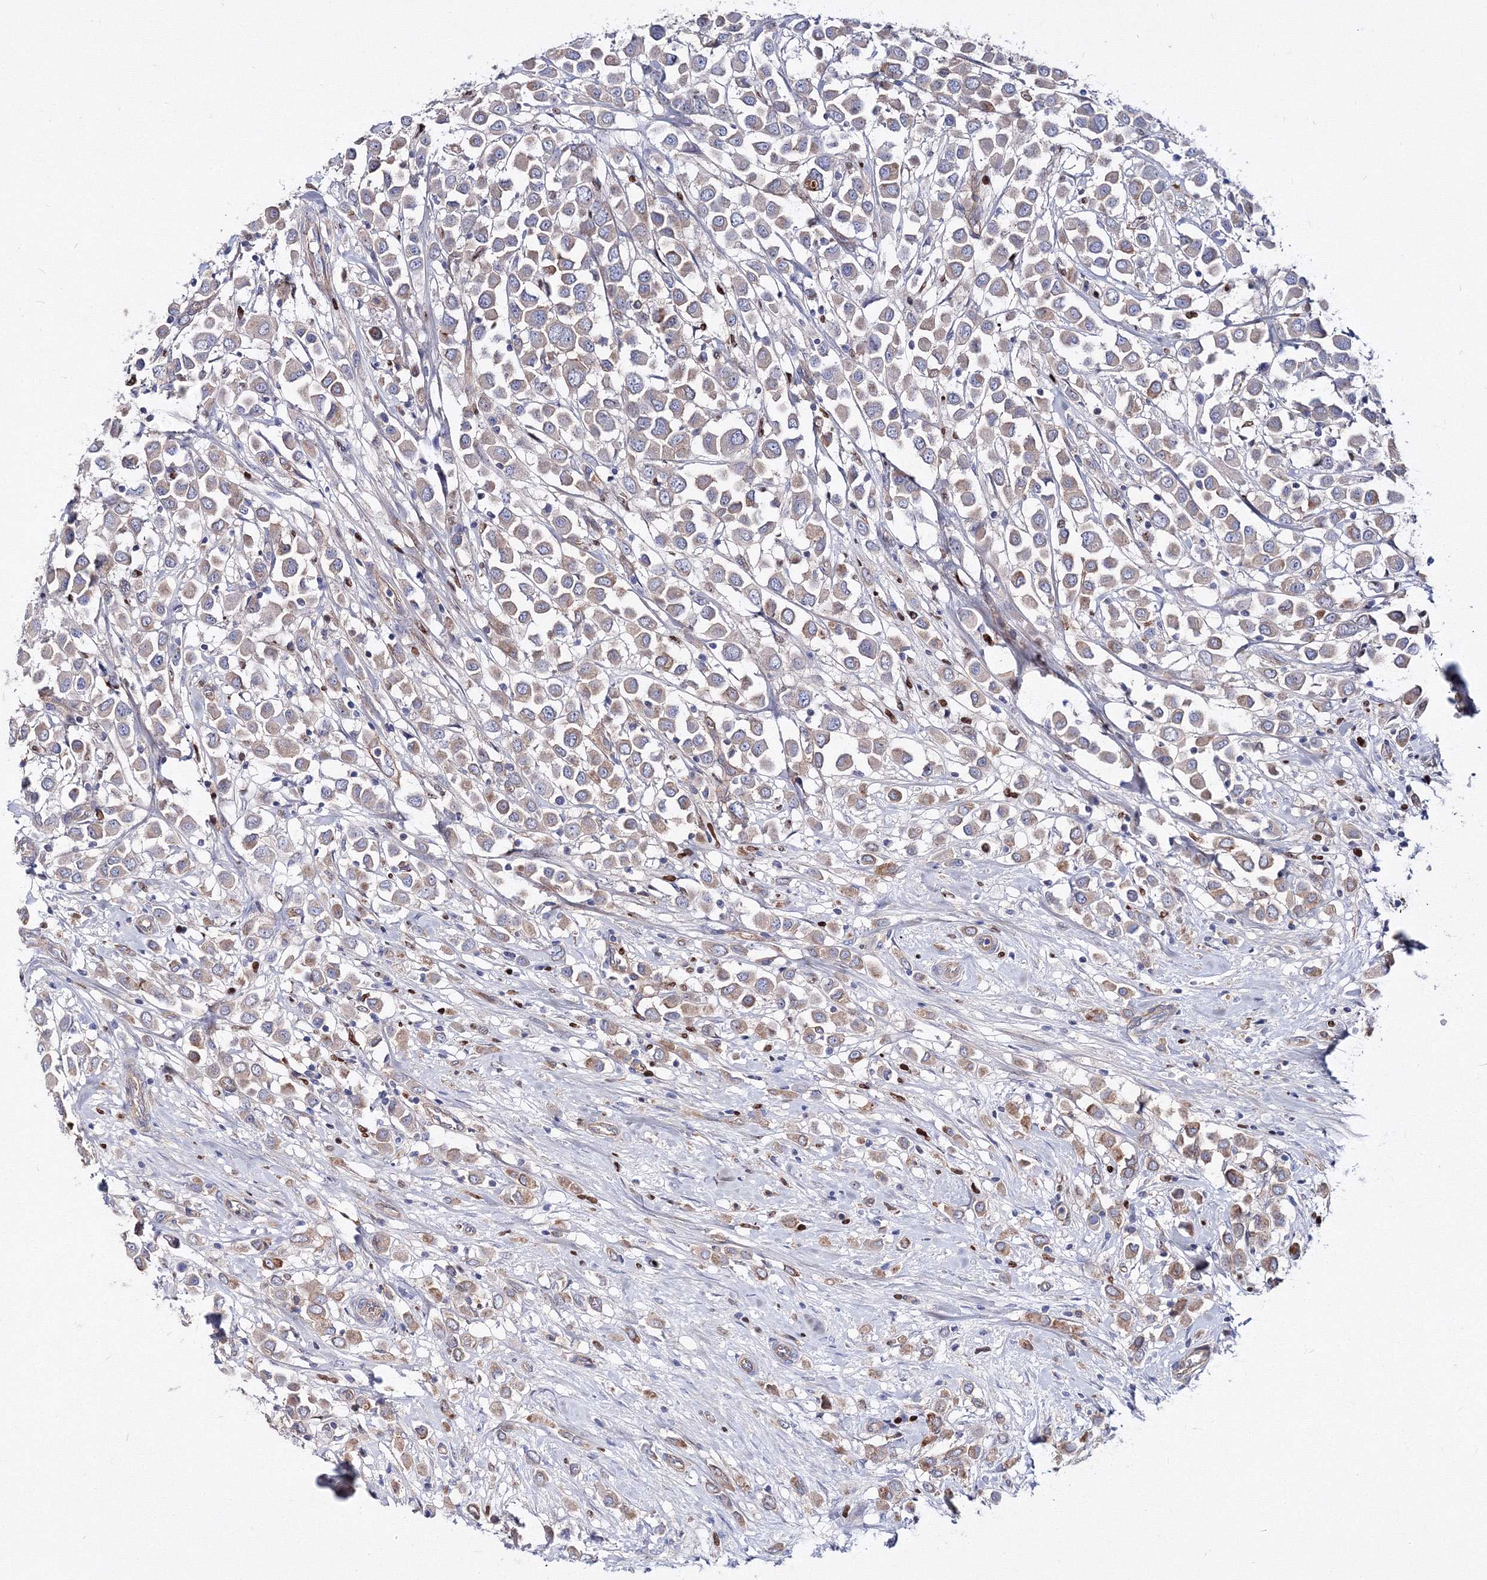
{"staining": {"intensity": "weak", "quantity": ">75%", "location": "cytoplasmic/membranous"}, "tissue": "breast cancer", "cell_type": "Tumor cells", "image_type": "cancer", "snomed": [{"axis": "morphology", "description": "Duct carcinoma"}, {"axis": "topography", "description": "Breast"}], "caption": "Human breast cancer (invasive ductal carcinoma) stained for a protein (brown) displays weak cytoplasmic/membranous positive expression in about >75% of tumor cells.", "gene": "C11orf52", "patient": {"sex": "female", "age": 61}}